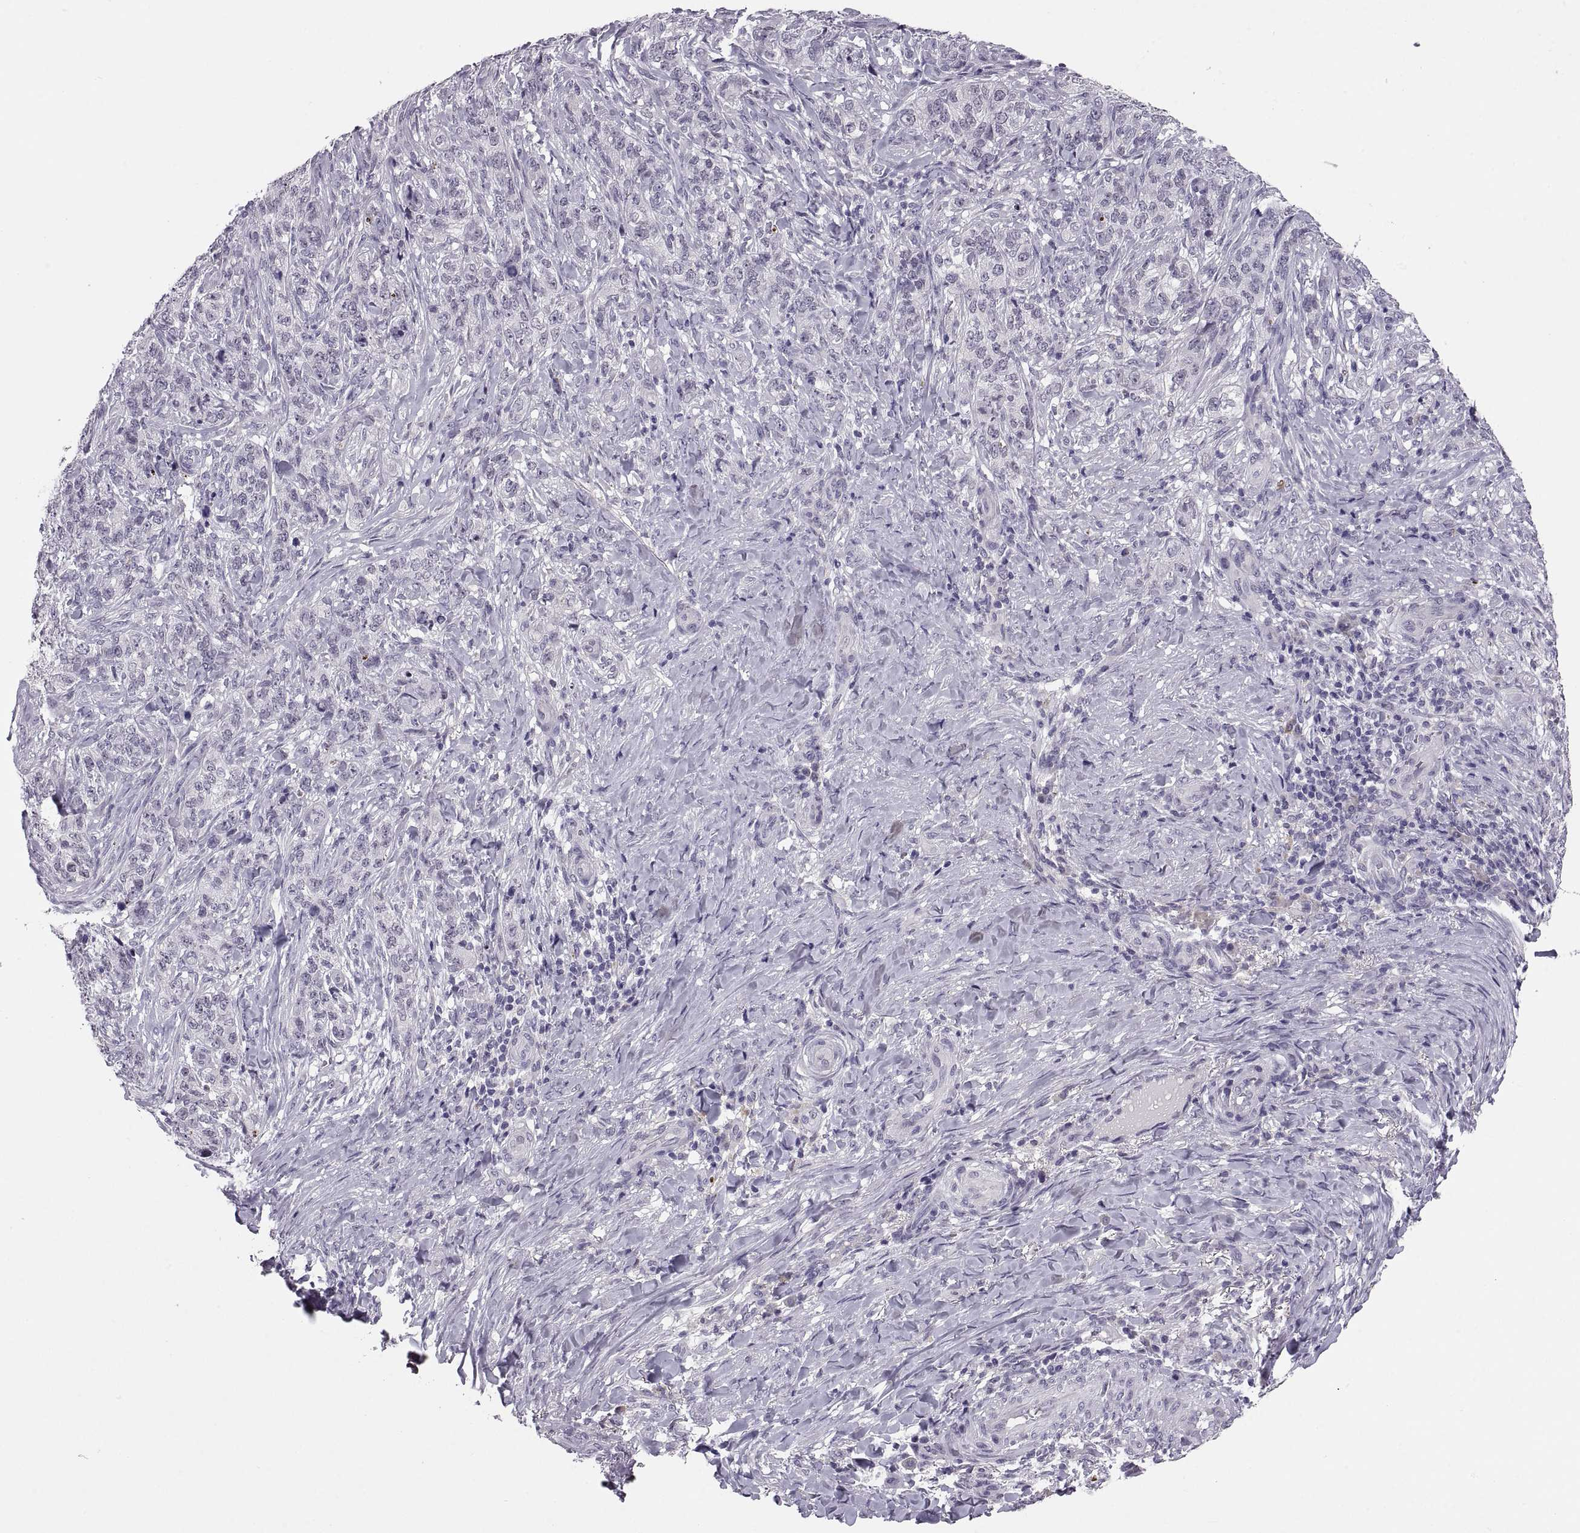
{"staining": {"intensity": "negative", "quantity": "none", "location": "none"}, "tissue": "skin cancer", "cell_type": "Tumor cells", "image_type": "cancer", "snomed": [{"axis": "morphology", "description": "Basal cell carcinoma"}, {"axis": "topography", "description": "Skin"}], "caption": "DAB immunohistochemical staining of skin cancer (basal cell carcinoma) displays no significant expression in tumor cells.", "gene": "MAGEB18", "patient": {"sex": "female", "age": 69}}